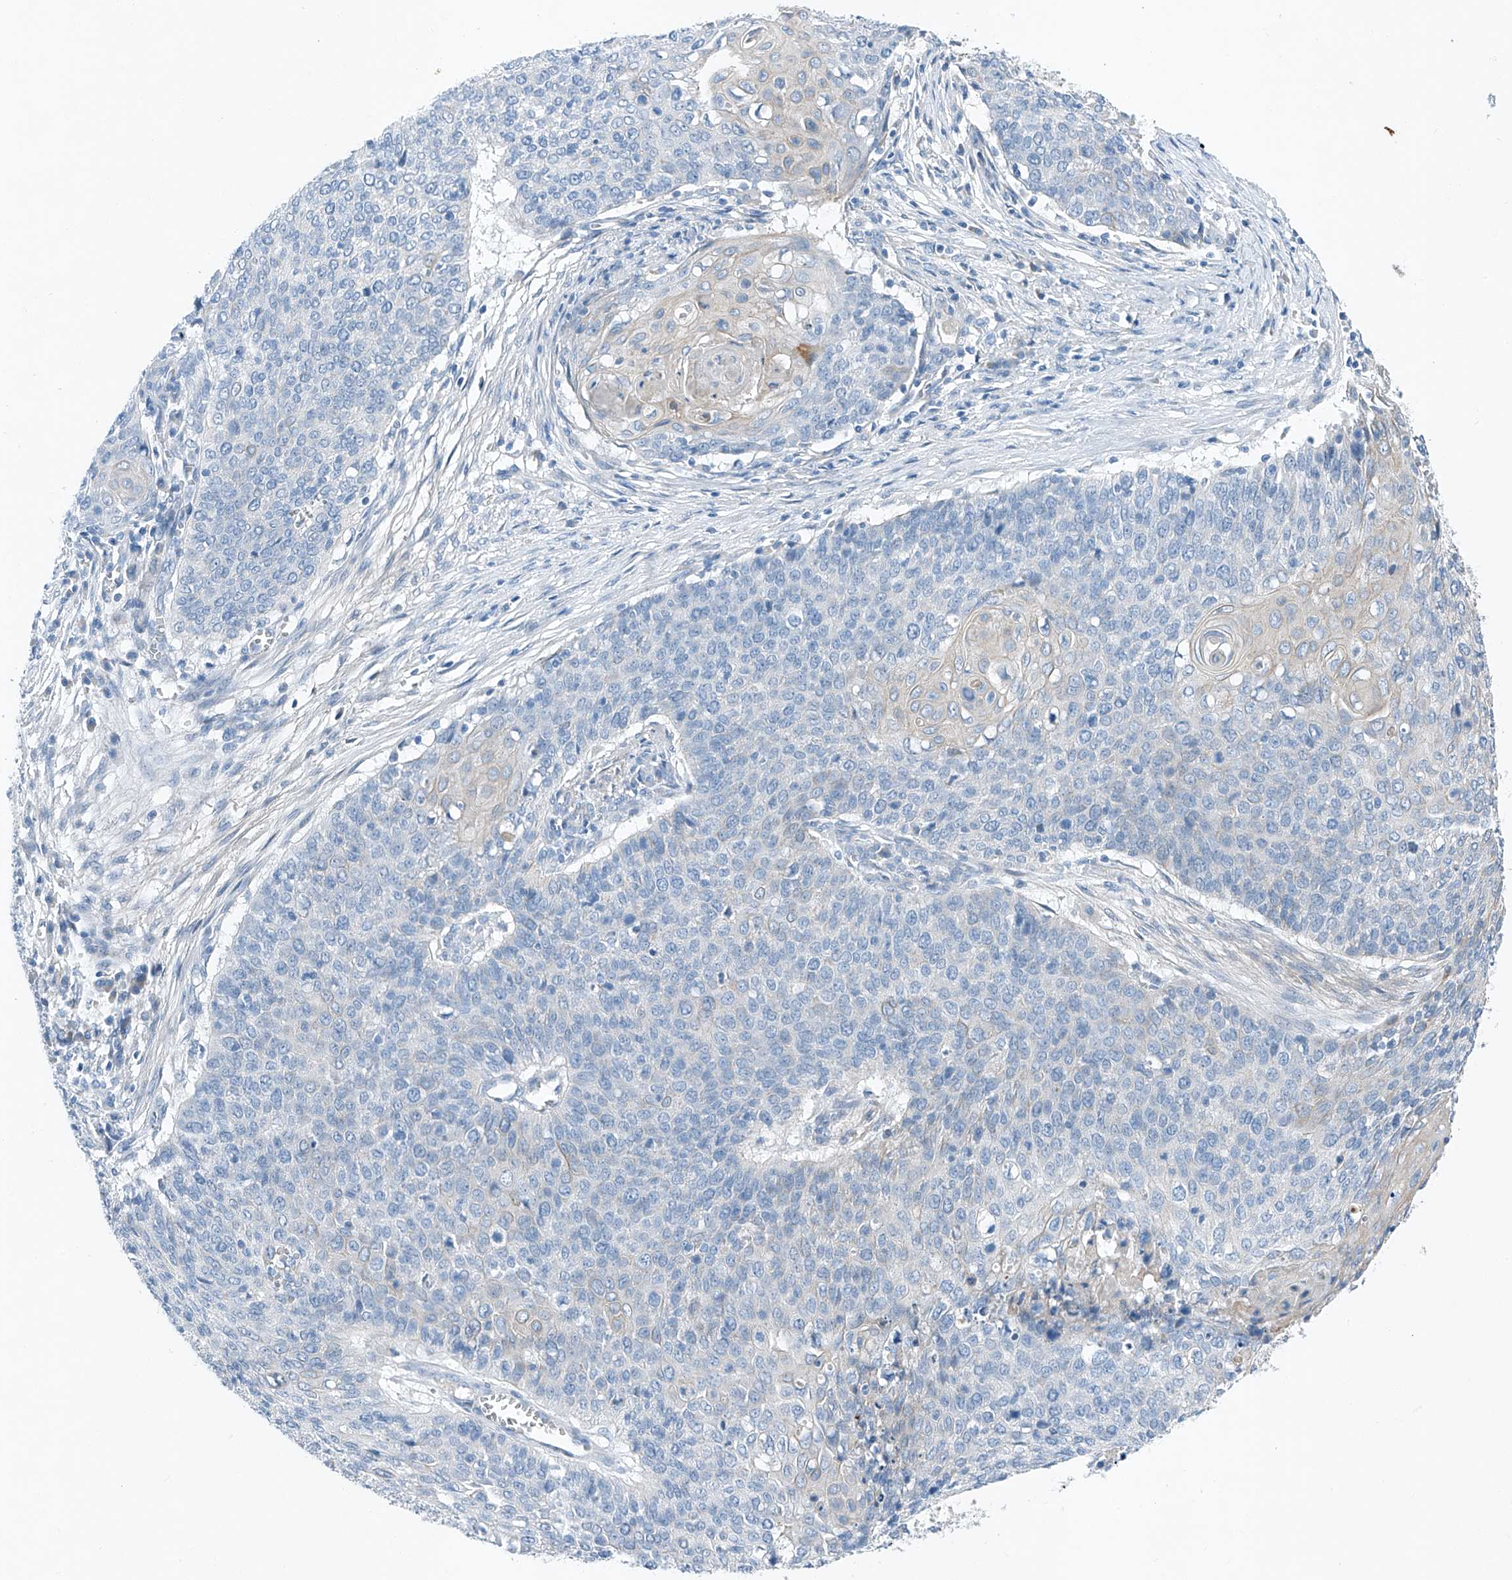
{"staining": {"intensity": "negative", "quantity": "none", "location": "none"}, "tissue": "cervical cancer", "cell_type": "Tumor cells", "image_type": "cancer", "snomed": [{"axis": "morphology", "description": "Squamous cell carcinoma, NOS"}, {"axis": "topography", "description": "Cervix"}], "caption": "Immunohistochemistry (IHC) micrograph of cervical cancer (squamous cell carcinoma) stained for a protein (brown), which exhibits no staining in tumor cells. (Brightfield microscopy of DAB immunohistochemistry at high magnification).", "gene": "MDGA1", "patient": {"sex": "female", "age": 39}}